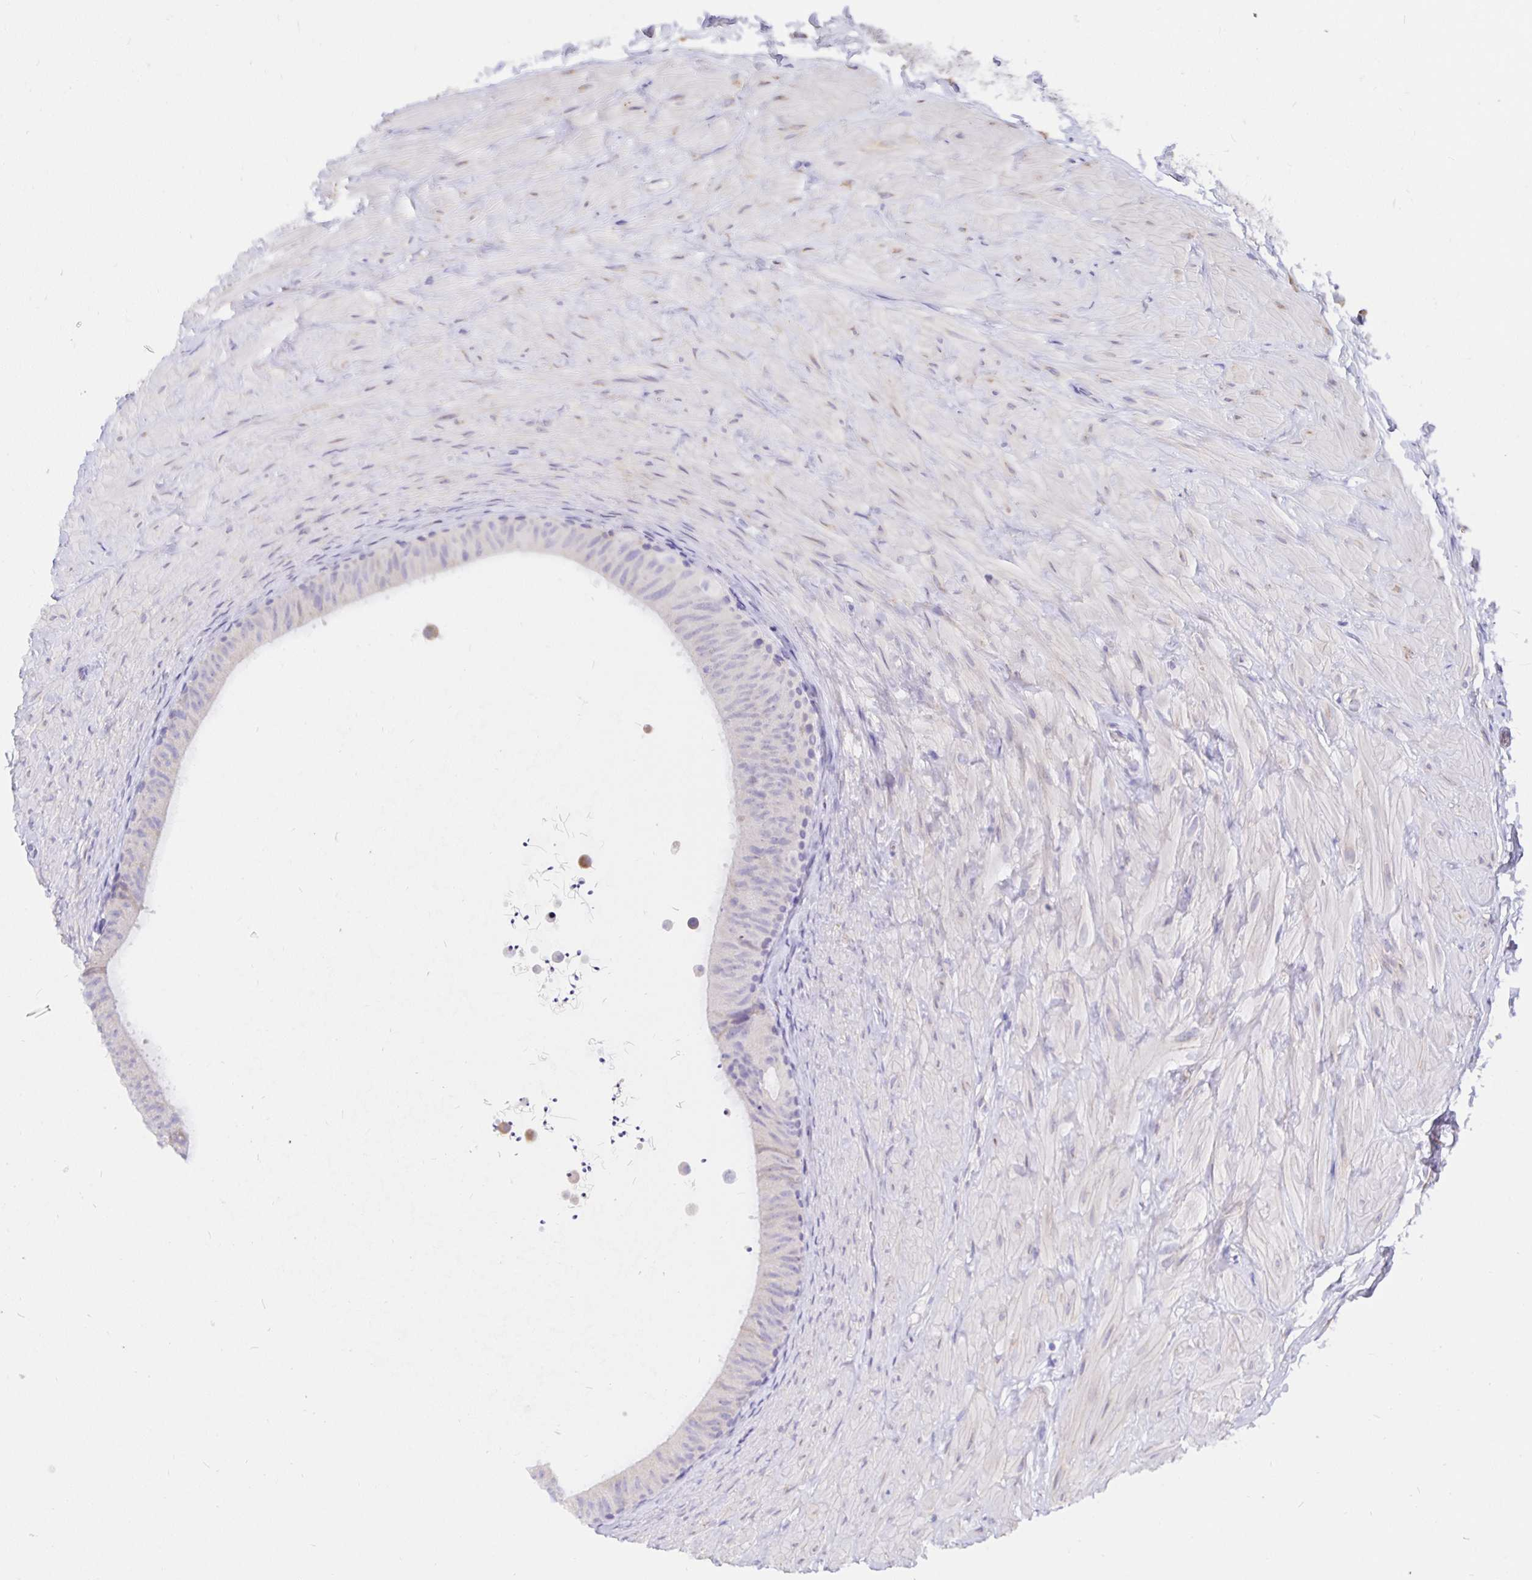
{"staining": {"intensity": "weak", "quantity": "25%-75%", "location": "cytoplasmic/membranous"}, "tissue": "epididymis", "cell_type": "Glandular cells", "image_type": "normal", "snomed": [{"axis": "morphology", "description": "Normal tissue, NOS"}, {"axis": "topography", "description": "Epididymis, spermatic cord, NOS"}, {"axis": "topography", "description": "Epididymis"}], "caption": "Immunohistochemical staining of normal epididymis displays low levels of weak cytoplasmic/membranous staining in about 25%-75% of glandular cells. (DAB (3,3'-diaminobenzidine) IHC with brightfield microscopy, high magnification).", "gene": "DNAI2", "patient": {"sex": "male", "age": 31}}